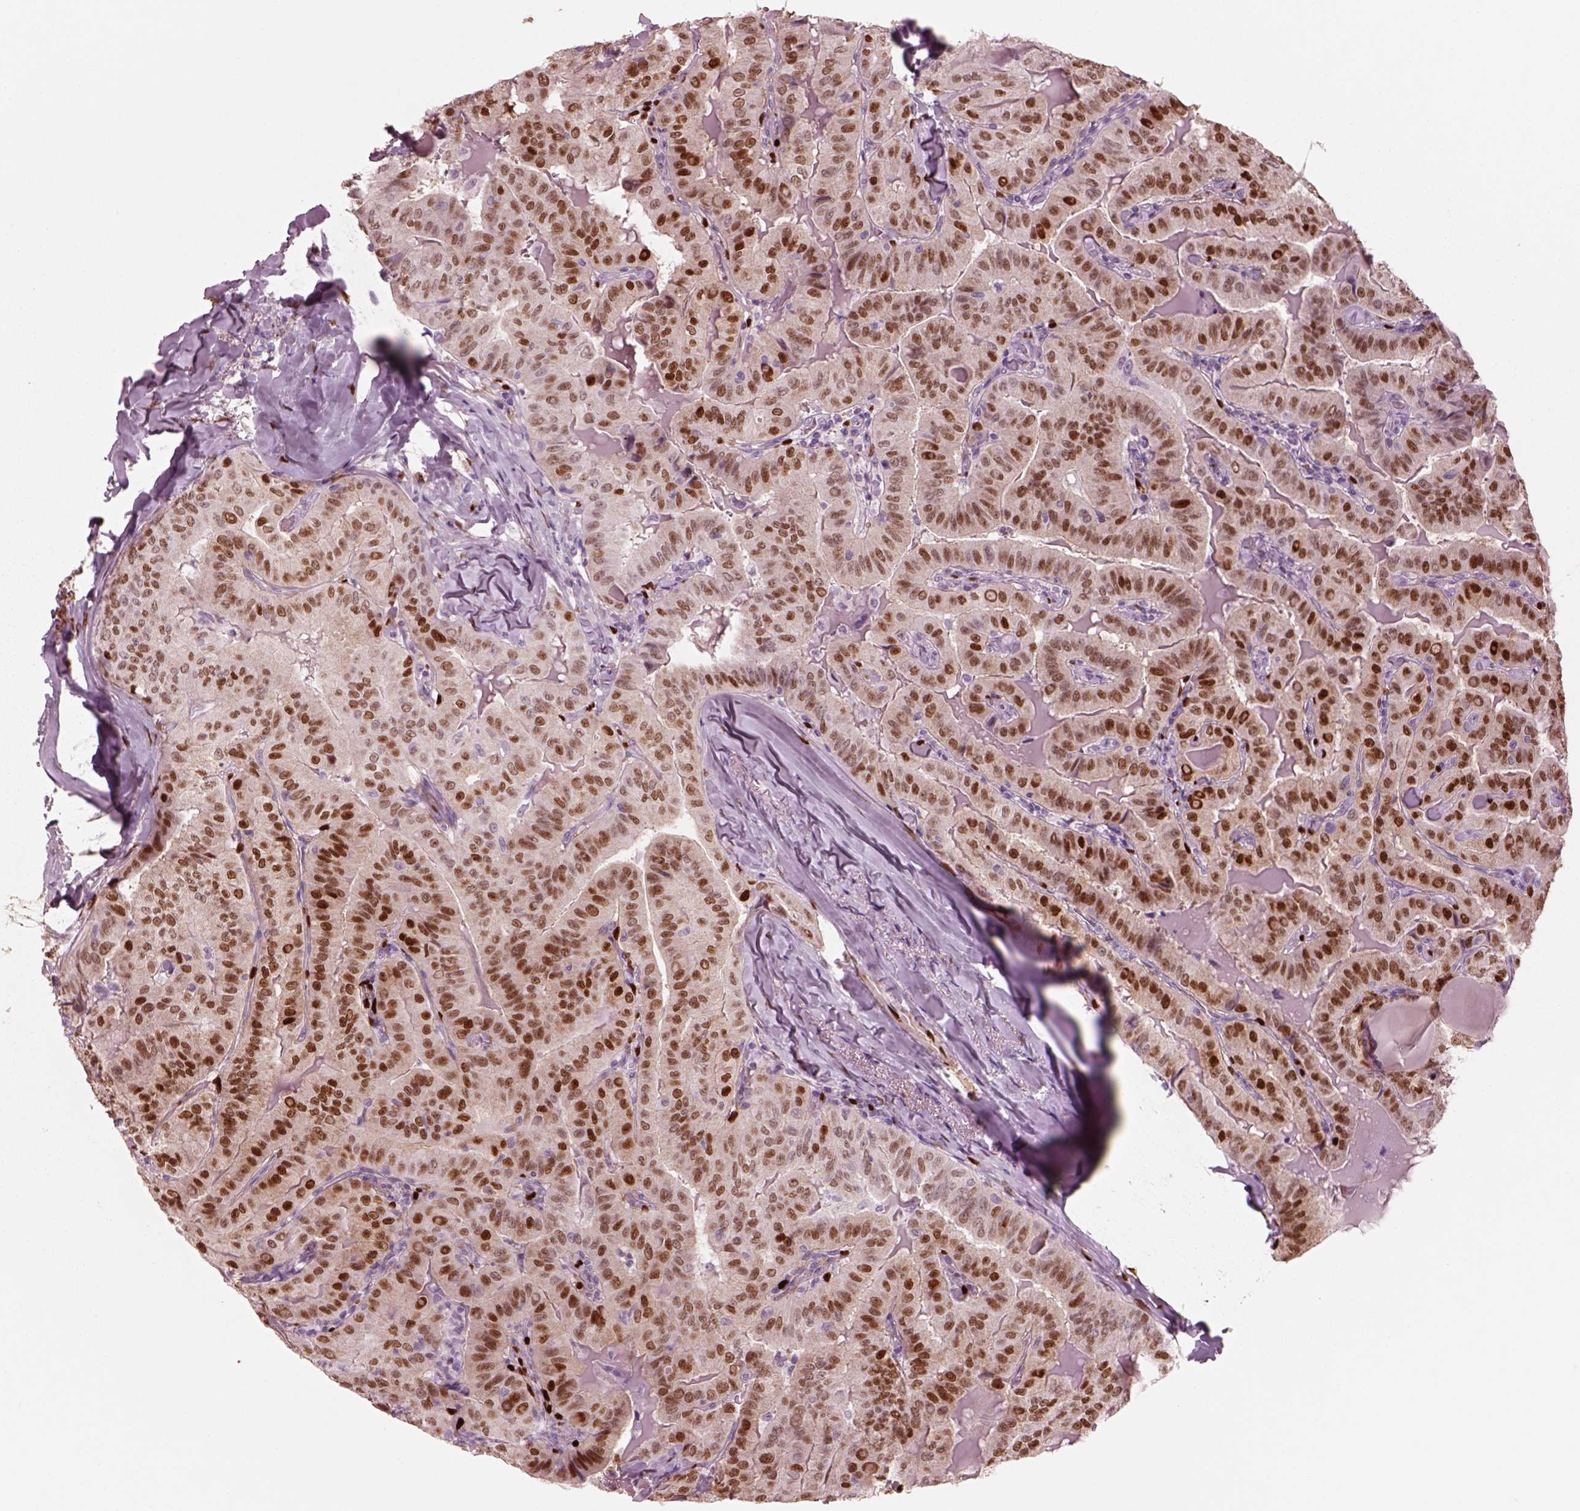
{"staining": {"intensity": "moderate", "quantity": ">75%", "location": "nuclear"}, "tissue": "thyroid cancer", "cell_type": "Tumor cells", "image_type": "cancer", "snomed": [{"axis": "morphology", "description": "Papillary adenocarcinoma, NOS"}, {"axis": "topography", "description": "Thyroid gland"}], "caption": "Immunohistochemistry (DAB (3,3'-diaminobenzidine)) staining of human papillary adenocarcinoma (thyroid) reveals moderate nuclear protein expression in about >75% of tumor cells. The staining was performed using DAB (3,3'-diaminobenzidine), with brown indicating positive protein expression. Nuclei are stained blue with hematoxylin.", "gene": "SOX9", "patient": {"sex": "female", "age": 68}}